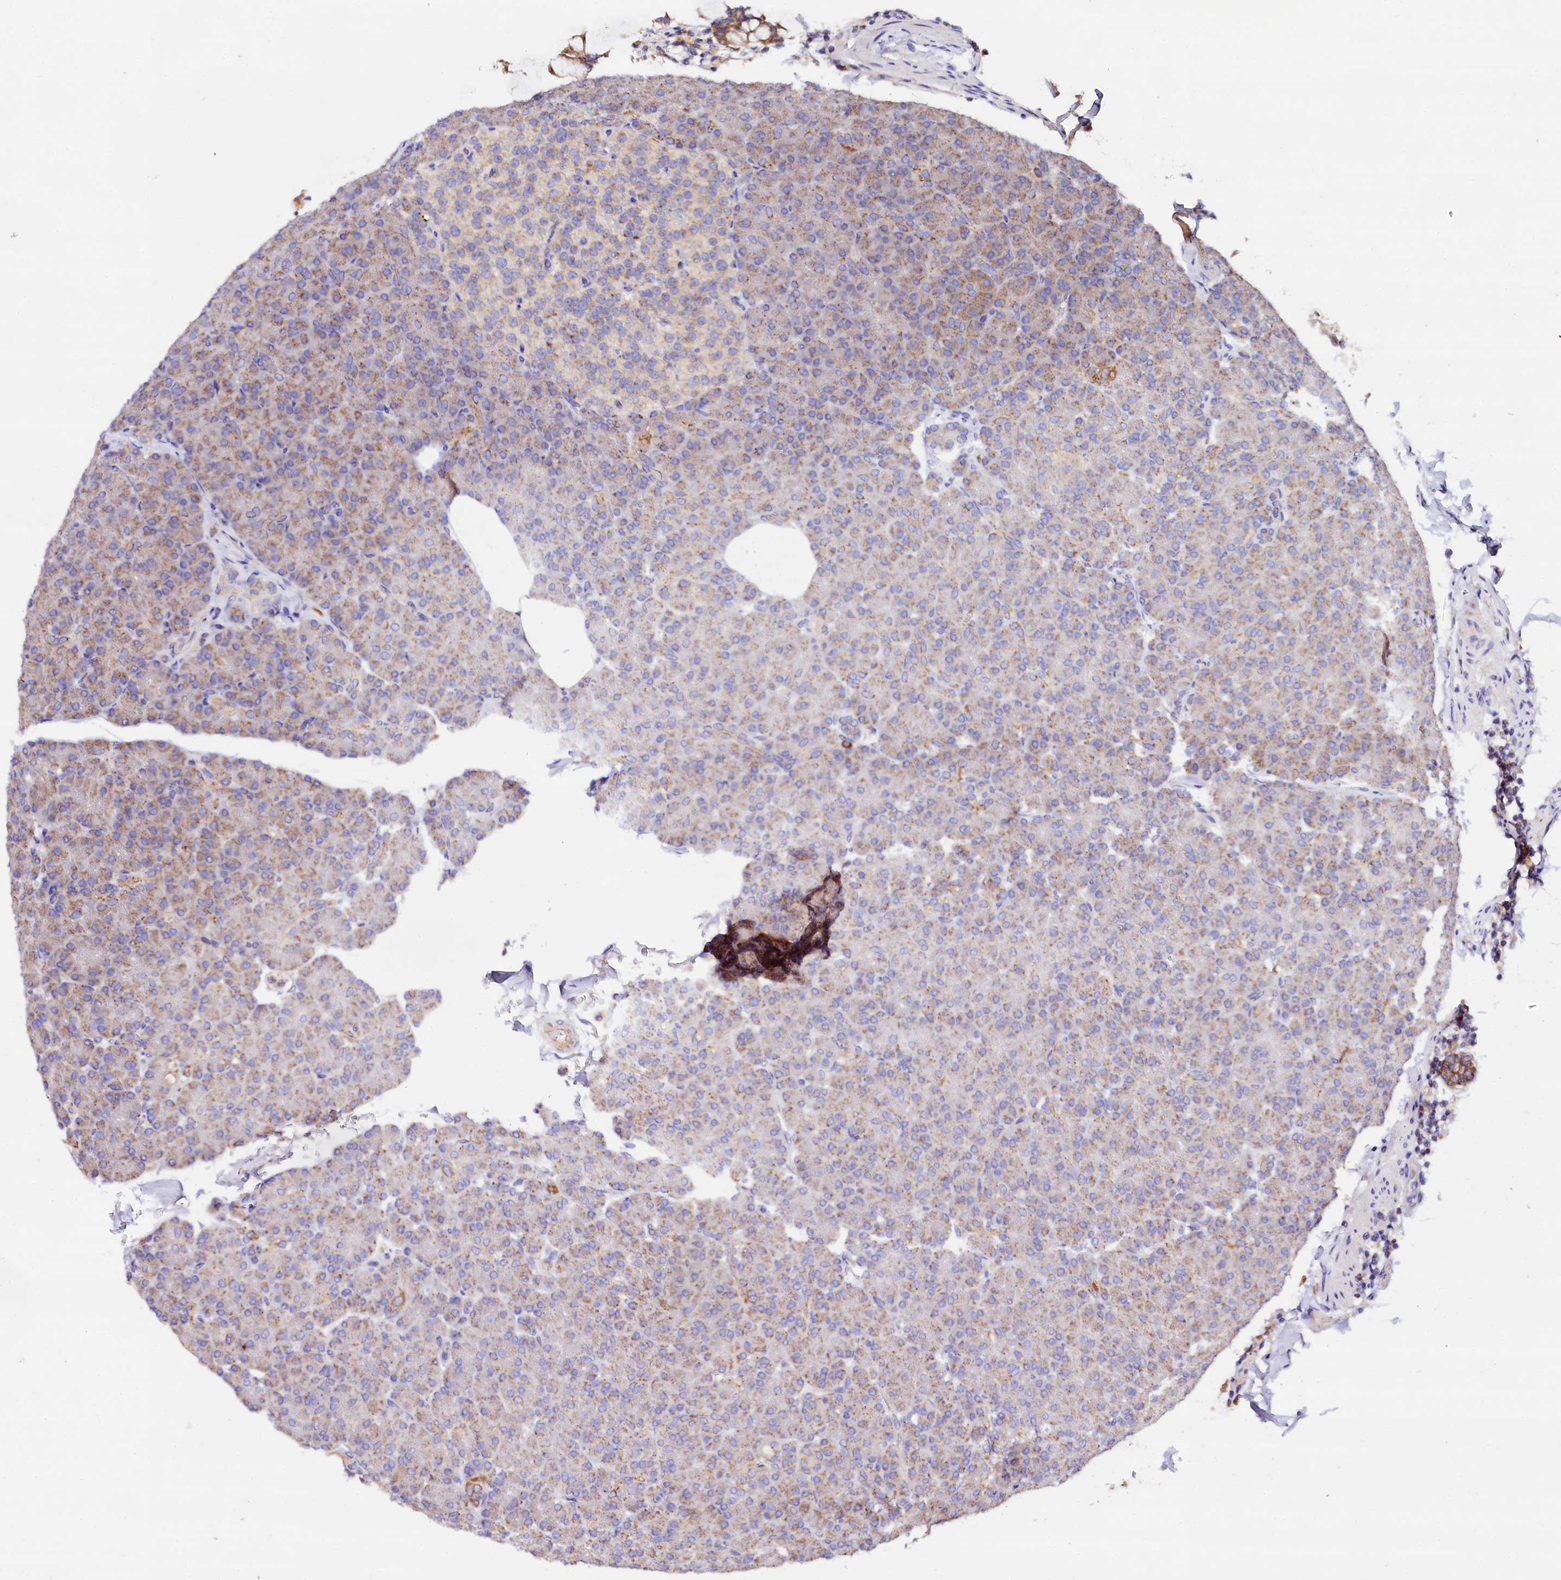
{"staining": {"intensity": "moderate", "quantity": ">75%", "location": "cytoplasmic/membranous"}, "tissue": "pancreas", "cell_type": "Exocrine glandular cells", "image_type": "normal", "snomed": [{"axis": "morphology", "description": "Normal tissue, NOS"}, {"axis": "topography", "description": "Pancreas"}], "caption": "Immunohistochemistry (IHC) image of unremarkable human pancreas stained for a protein (brown), which displays medium levels of moderate cytoplasmic/membranous expression in approximately >75% of exocrine glandular cells.", "gene": "ST3GAL1", "patient": {"sex": "female", "age": 43}}